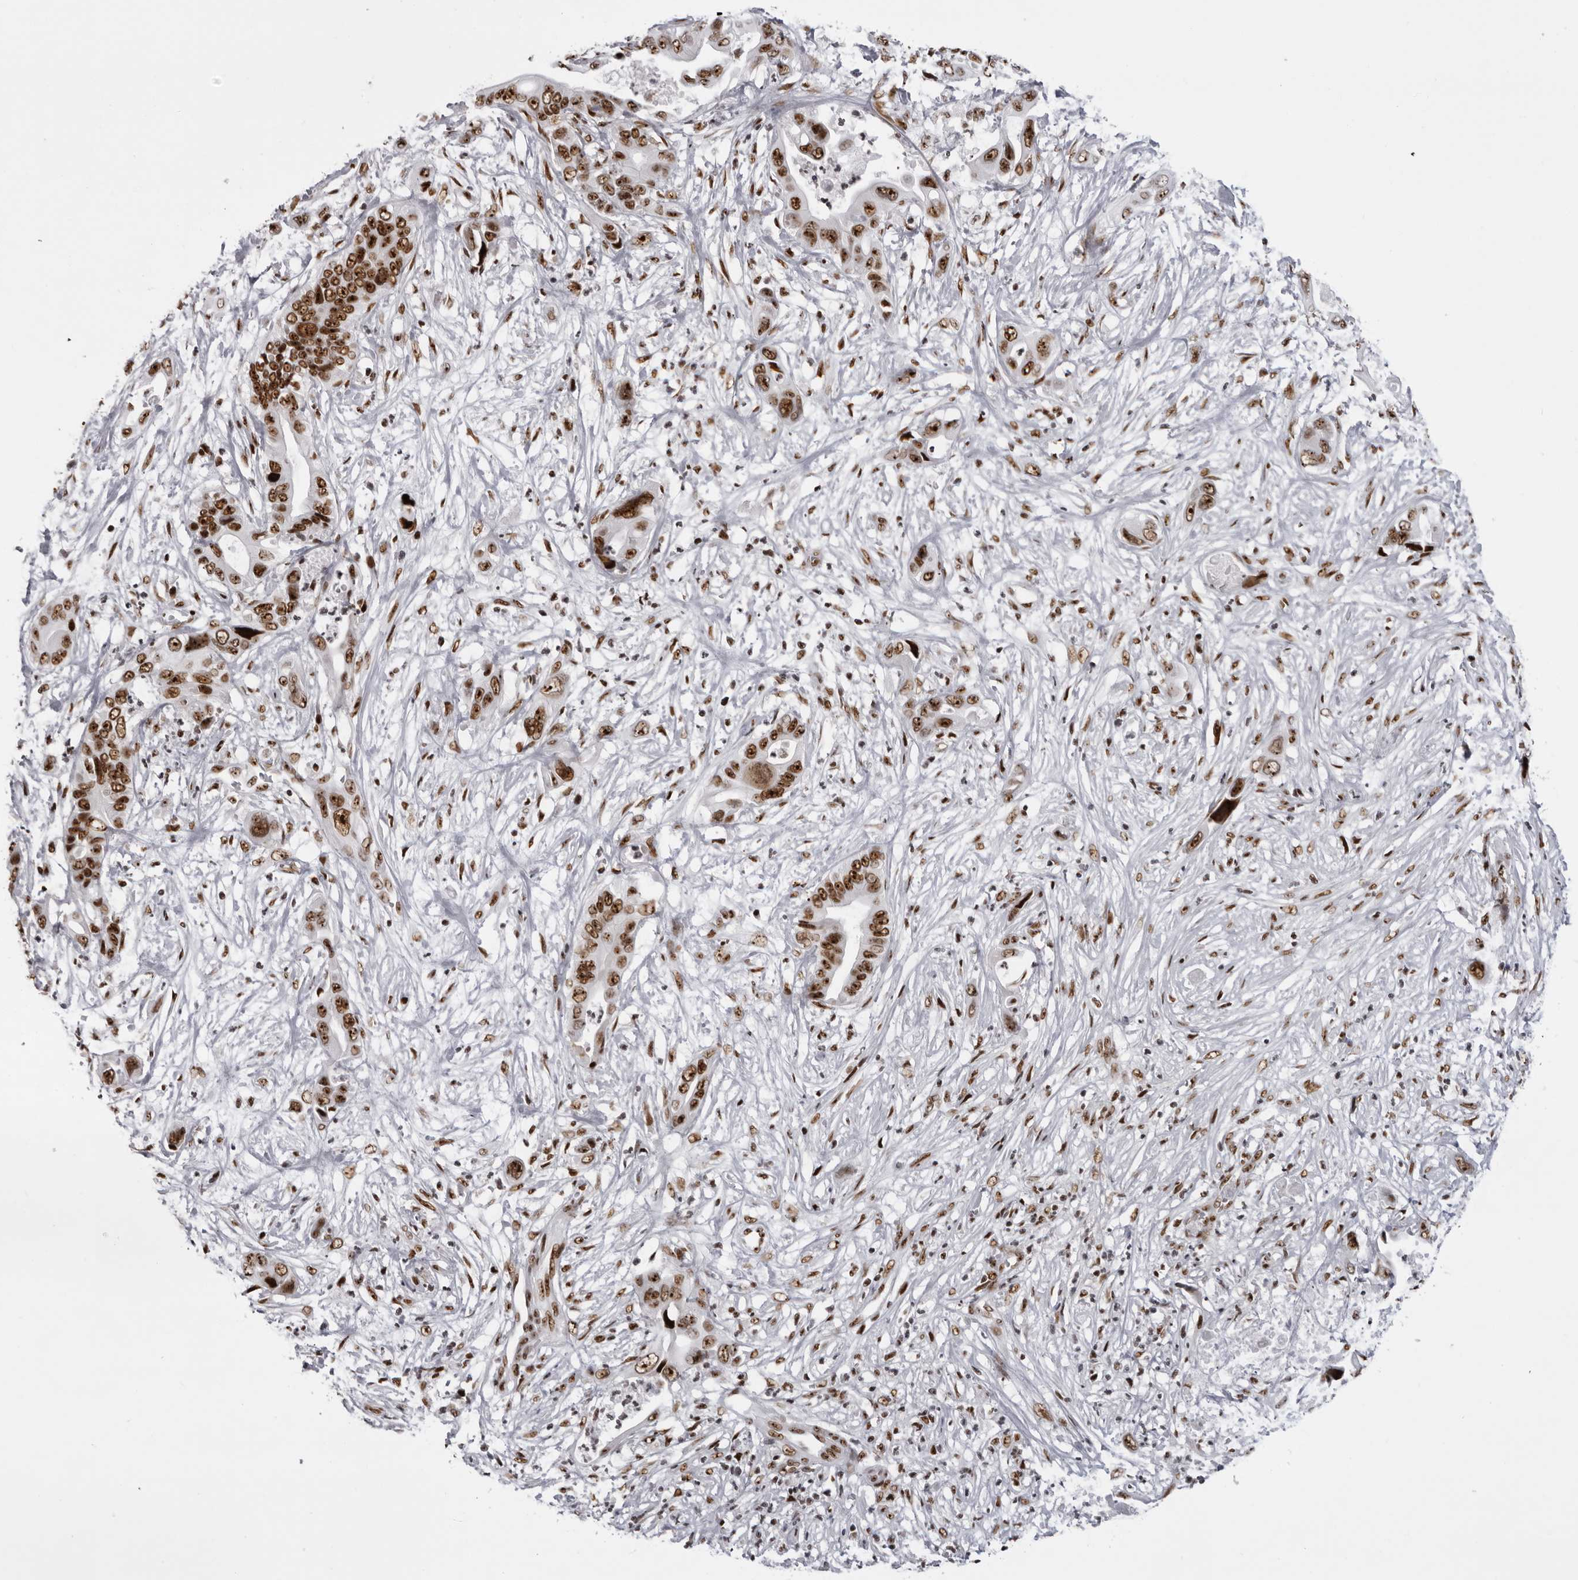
{"staining": {"intensity": "strong", "quantity": ">75%", "location": "nuclear"}, "tissue": "pancreatic cancer", "cell_type": "Tumor cells", "image_type": "cancer", "snomed": [{"axis": "morphology", "description": "Adenocarcinoma, NOS"}, {"axis": "topography", "description": "Pancreas"}], "caption": "IHC photomicrograph of neoplastic tissue: pancreatic adenocarcinoma stained using immunohistochemistry demonstrates high levels of strong protein expression localized specifically in the nuclear of tumor cells, appearing as a nuclear brown color.", "gene": "DHX9", "patient": {"sex": "male", "age": 66}}